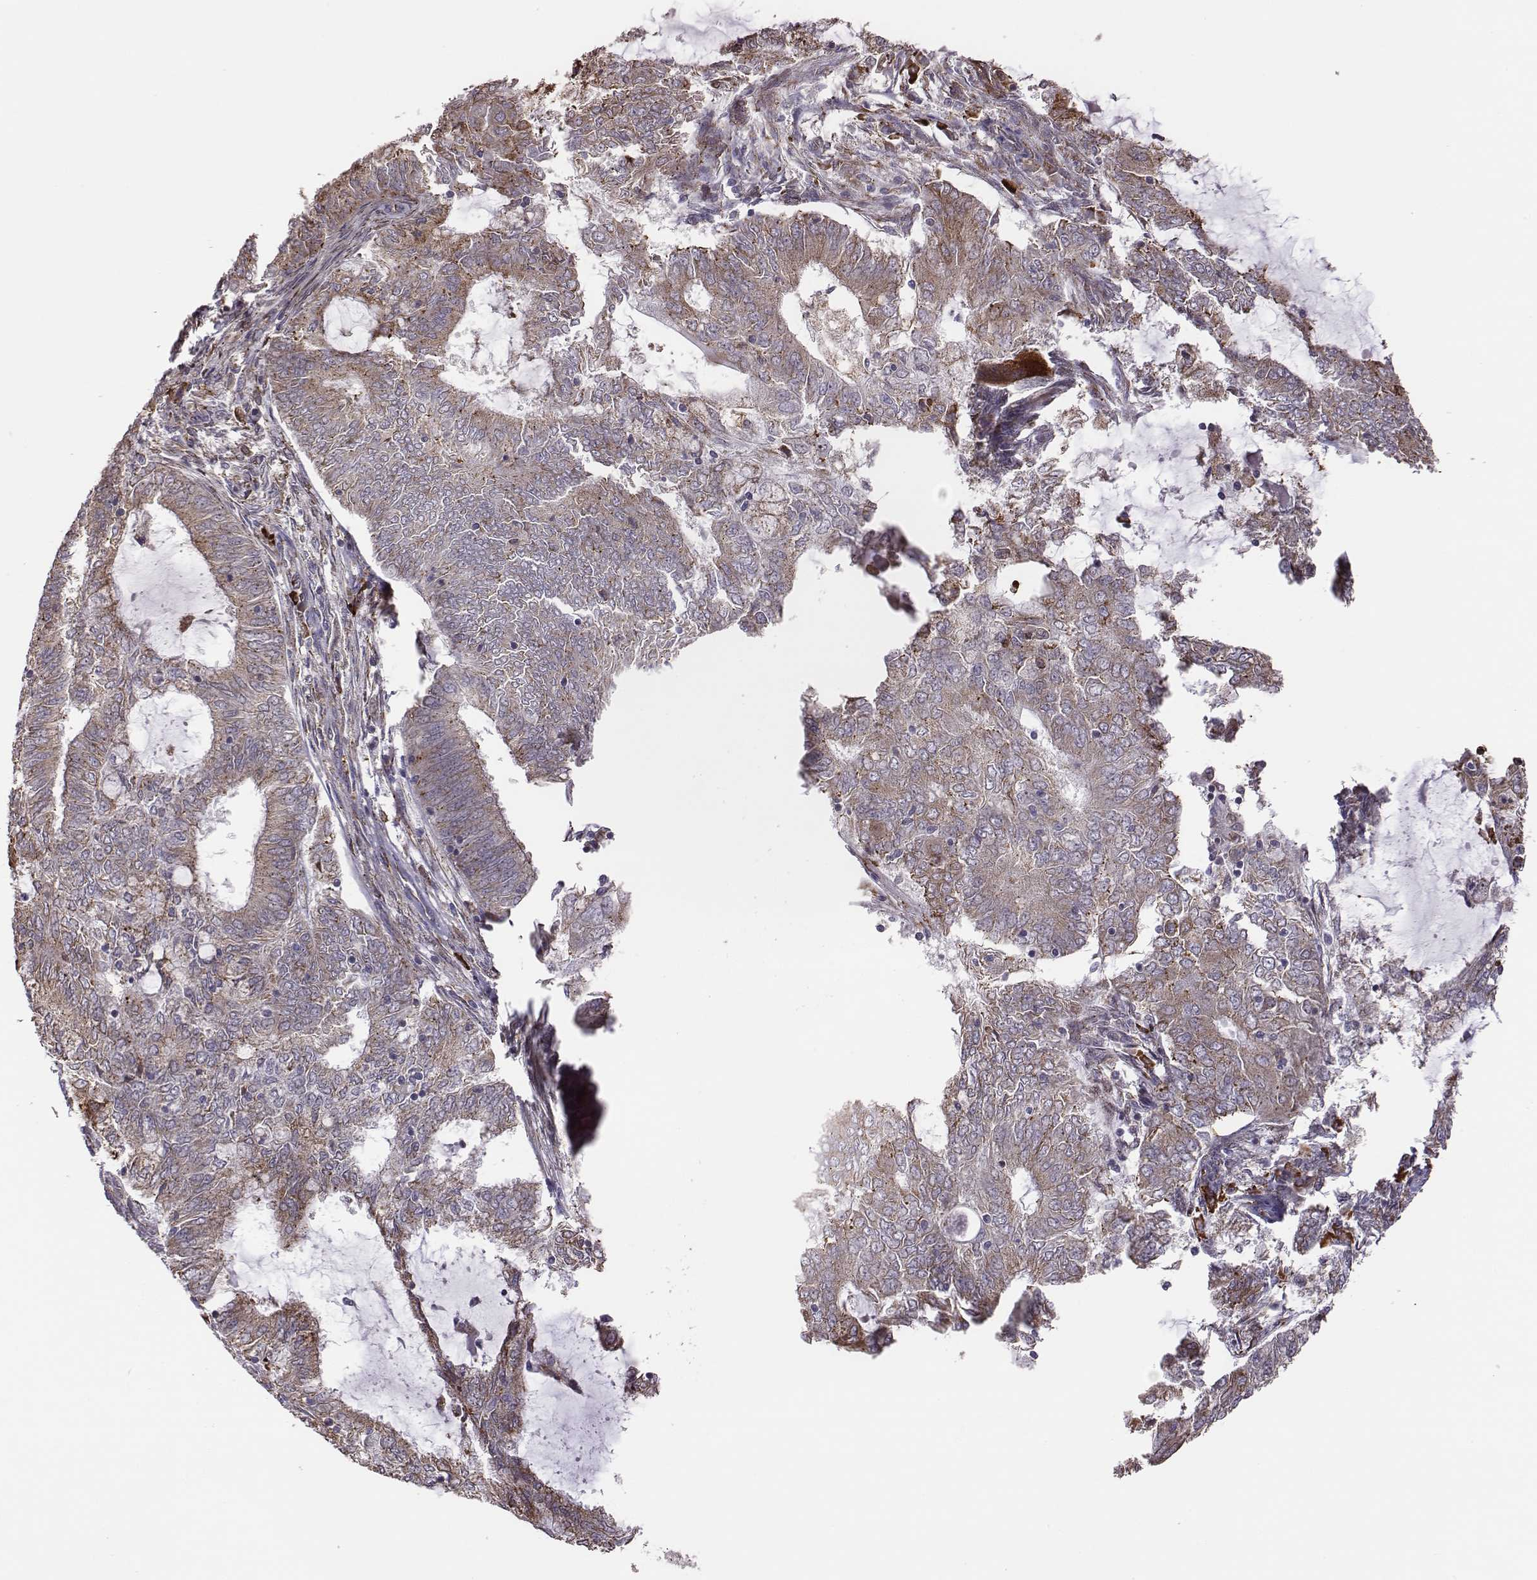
{"staining": {"intensity": "moderate", "quantity": ">75%", "location": "cytoplasmic/membranous"}, "tissue": "endometrial cancer", "cell_type": "Tumor cells", "image_type": "cancer", "snomed": [{"axis": "morphology", "description": "Adenocarcinoma, NOS"}, {"axis": "topography", "description": "Endometrium"}], "caption": "There is medium levels of moderate cytoplasmic/membranous positivity in tumor cells of adenocarcinoma (endometrial), as demonstrated by immunohistochemical staining (brown color).", "gene": "SELENOI", "patient": {"sex": "female", "age": 62}}